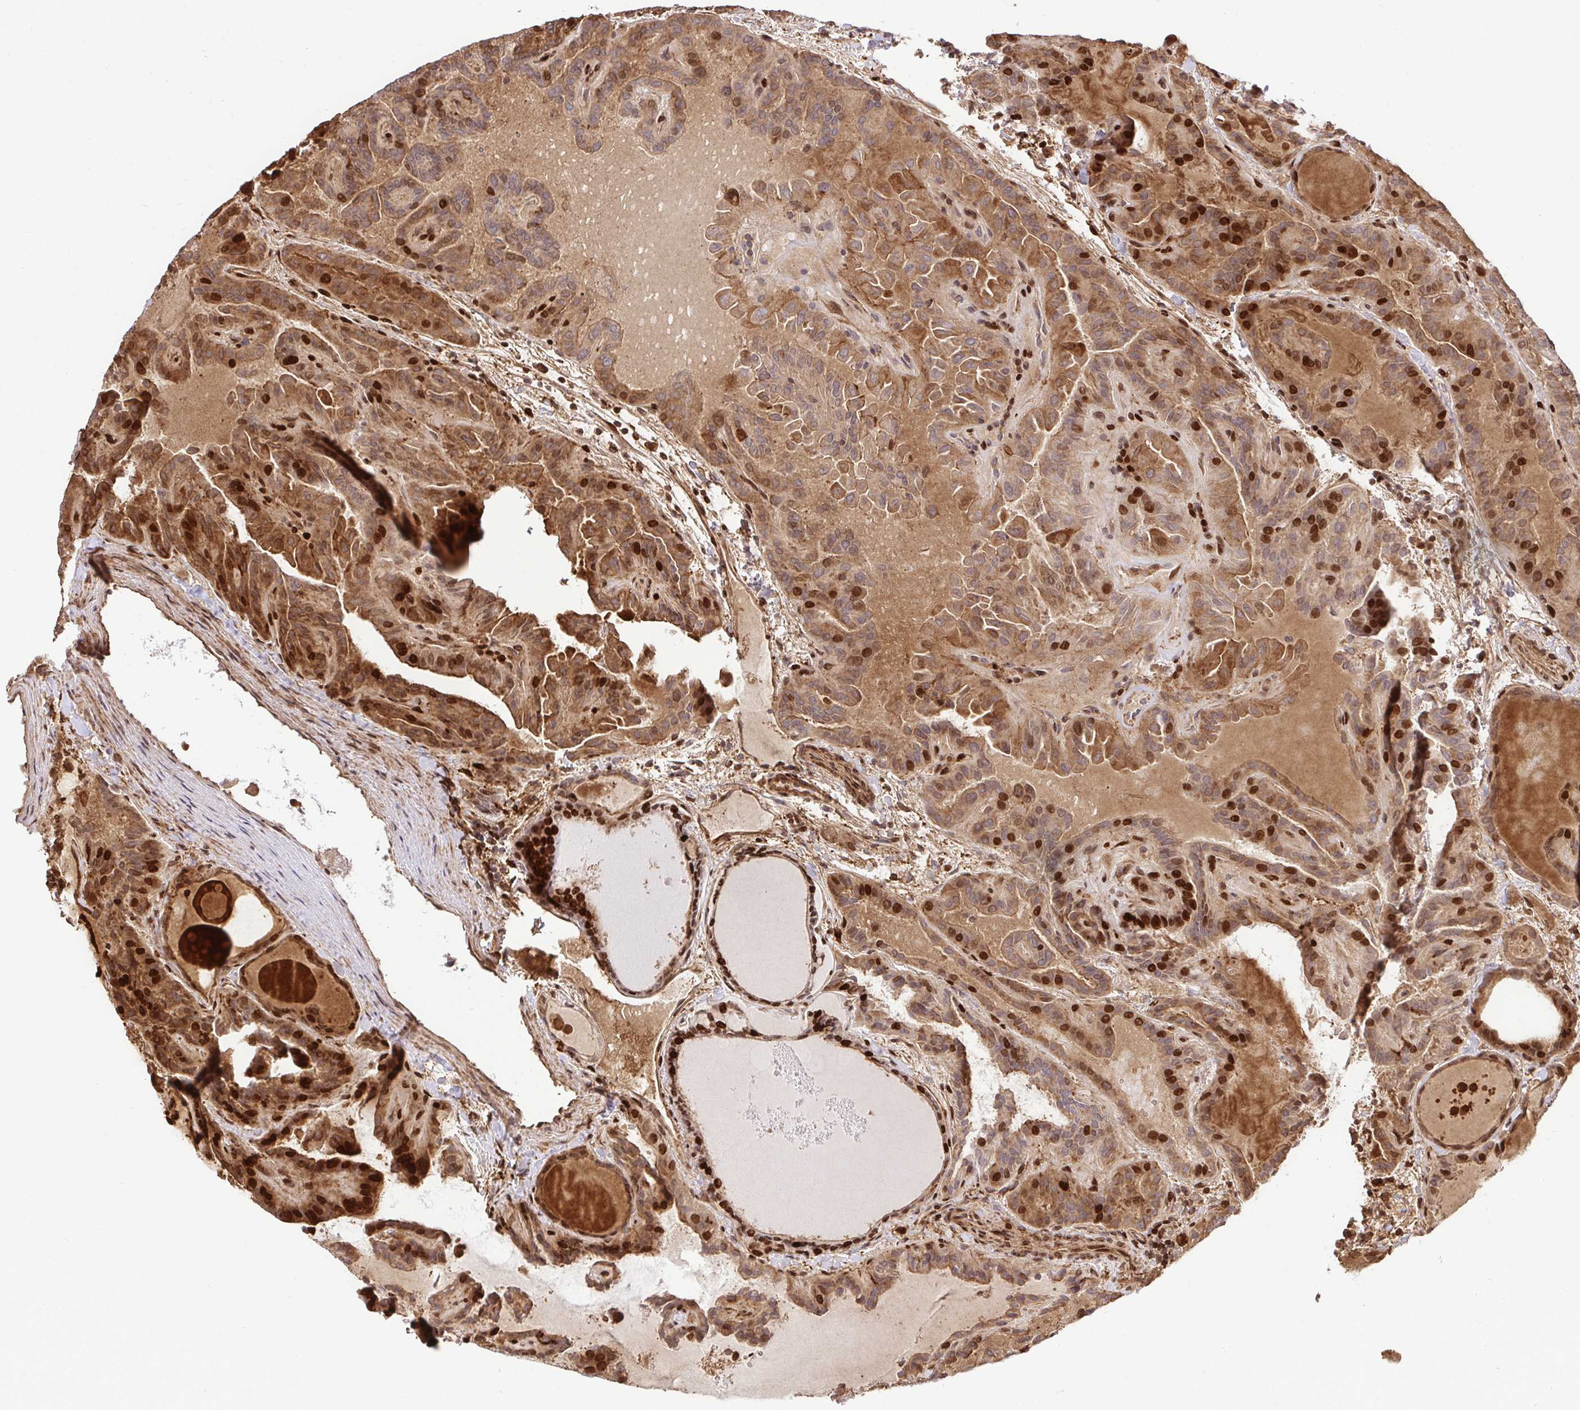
{"staining": {"intensity": "strong", "quantity": ">75%", "location": "cytoplasmic/membranous,nuclear"}, "tissue": "thyroid cancer", "cell_type": "Tumor cells", "image_type": "cancer", "snomed": [{"axis": "morphology", "description": "Papillary adenocarcinoma, NOS"}, {"axis": "topography", "description": "Thyroid gland"}], "caption": "Immunohistochemistry (IHC) (DAB (3,3'-diaminobenzidine)) staining of thyroid papillary adenocarcinoma demonstrates strong cytoplasmic/membranous and nuclear protein positivity in approximately >75% of tumor cells. (Stains: DAB in brown, nuclei in blue, Microscopy: brightfield microscopy at high magnification).", "gene": "GSN", "patient": {"sex": "female", "age": 46}}